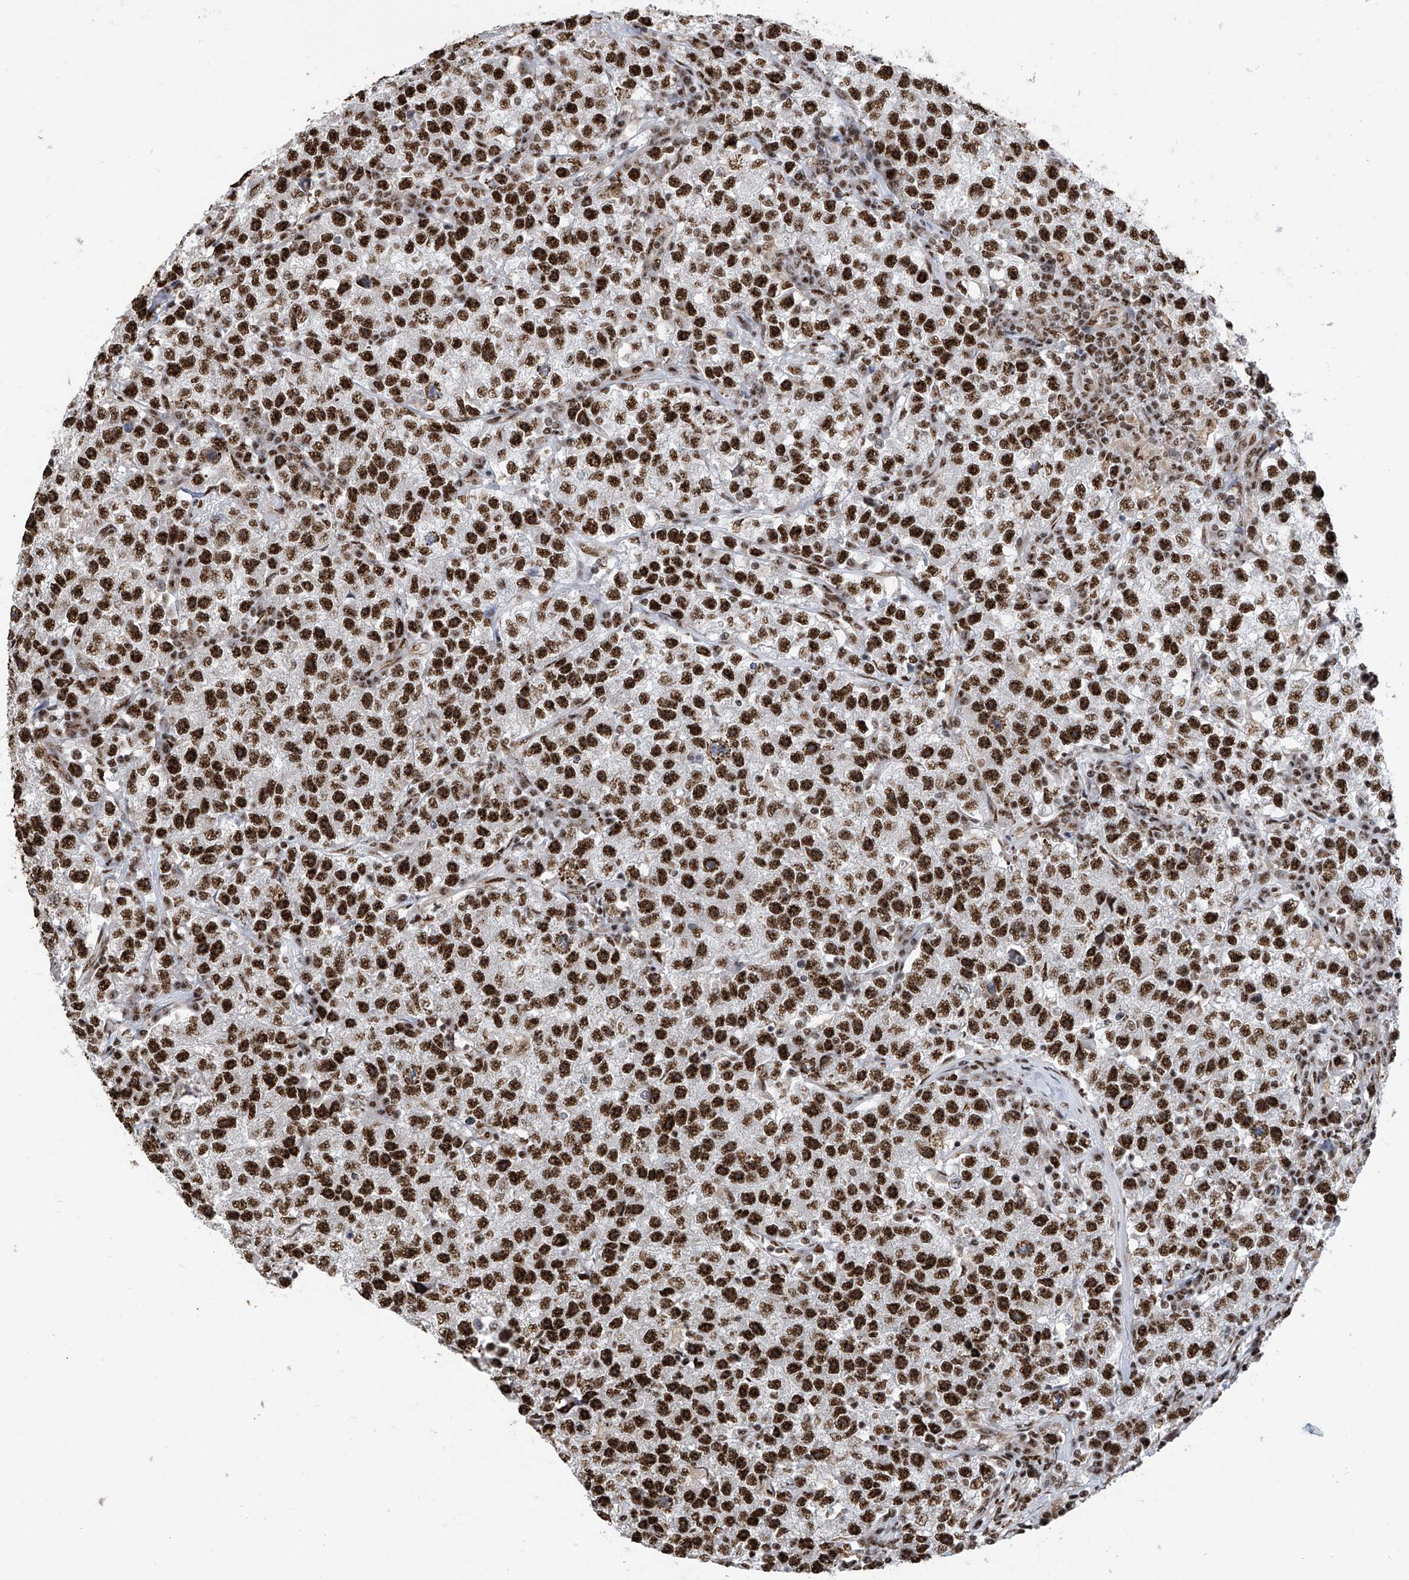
{"staining": {"intensity": "strong", "quantity": ">75%", "location": "nuclear"}, "tissue": "testis cancer", "cell_type": "Tumor cells", "image_type": "cancer", "snomed": [{"axis": "morphology", "description": "Seminoma, NOS"}, {"axis": "topography", "description": "Testis"}], "caption": "Tumor cells show strong nuclear positivity in approximately >75% of cells in testis cancer (seminoma).", "gene": "APLF", "patient": {"sex": "male", "age": 22}}